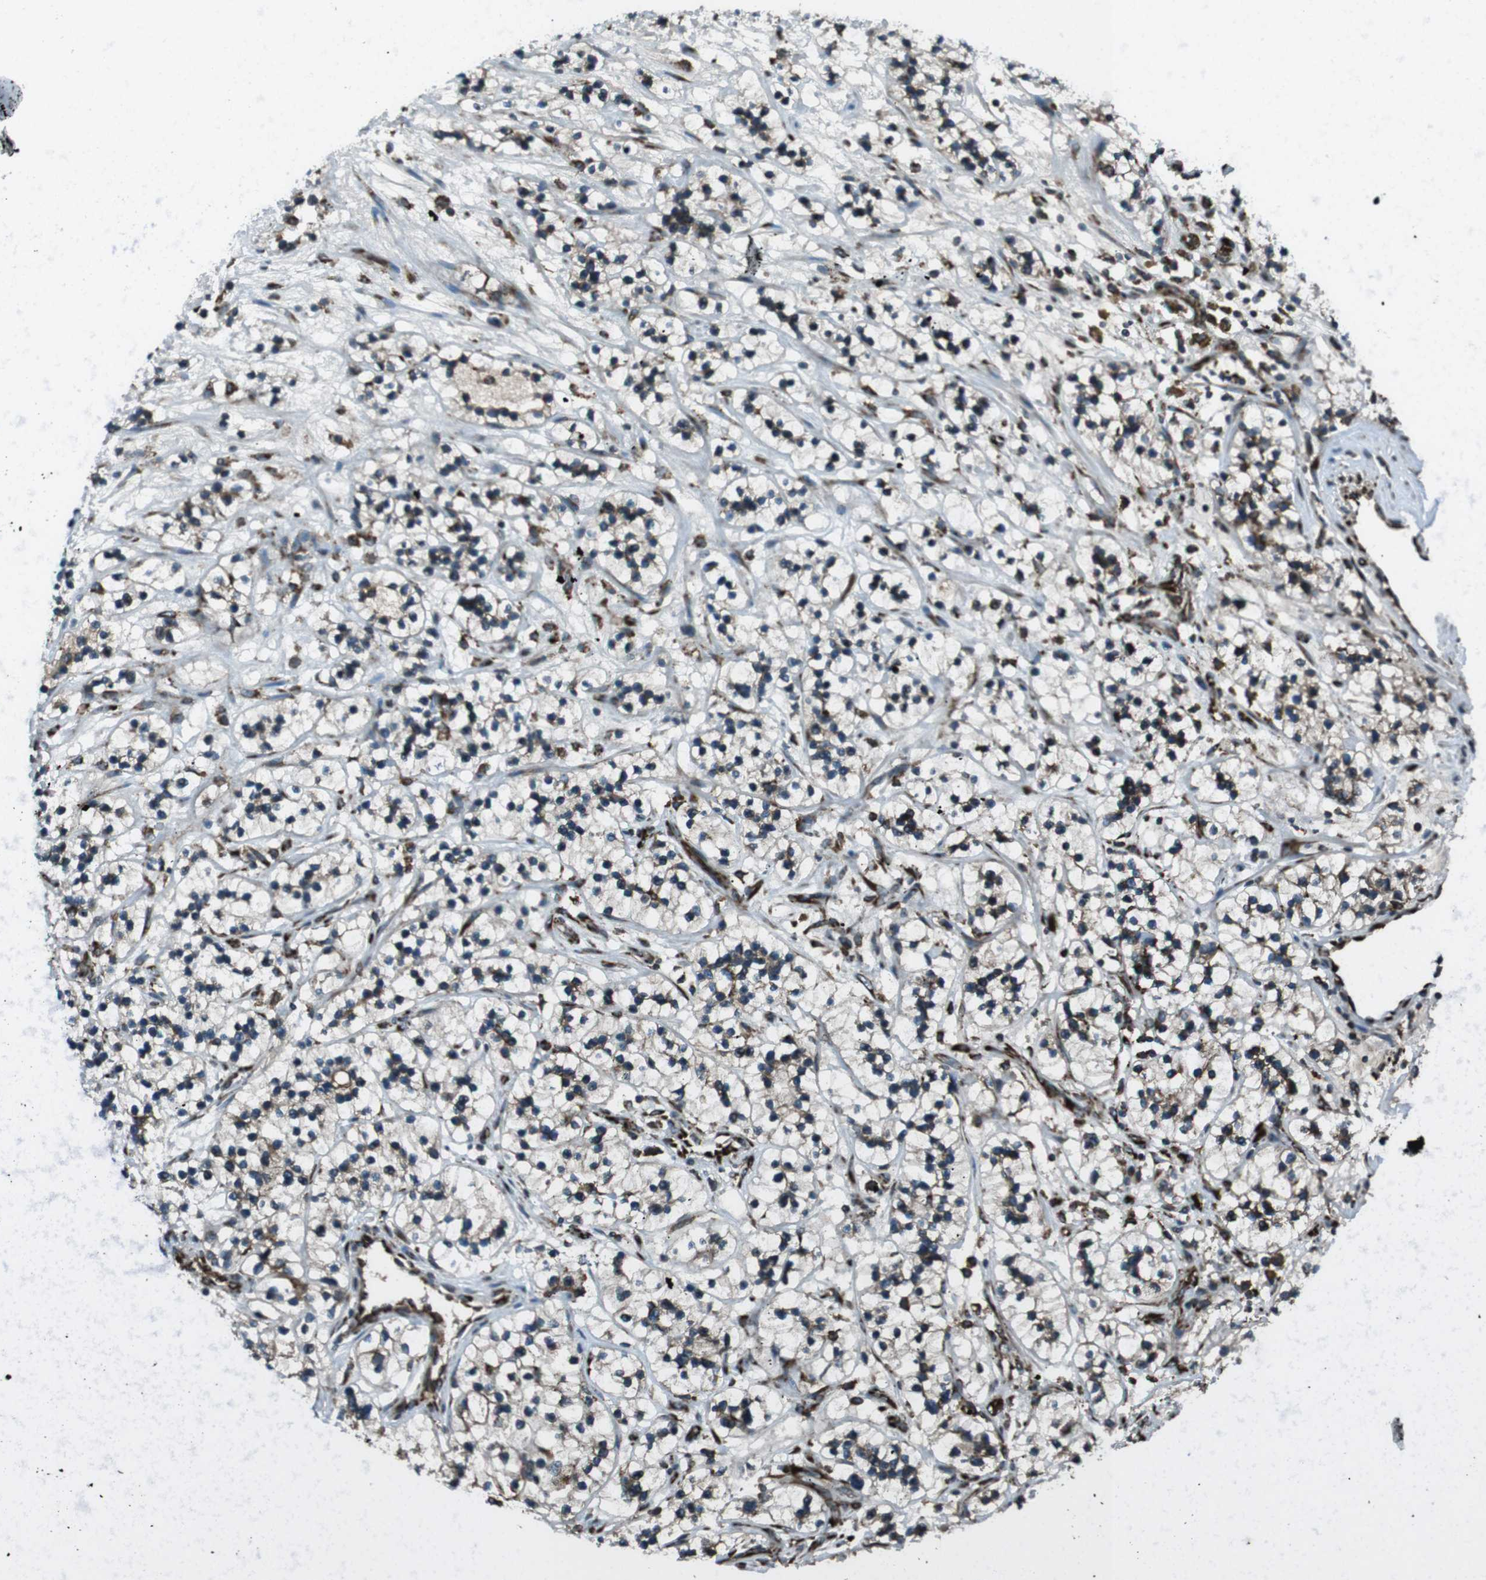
{"staining": {"intensity": "moderate", "quantity": "<25%", "location": "cytoplasmic/membranous"}, "tissue": "renal cancer", "cell_type": "Tumor cells", "image_type": "cancer", "snomed": [{"axis": "morphology", "description": "Adenocarcinoma, NOS"}, {"axis": "topography", "description": "Kidney"}], "caption": "There is low levels of moderate cytoplasmic/membranous expression in tumor cells of renal cancer (adenocarcinoma), as demonstrated by immunohistochemical staining (brown color).", "gene": "KTN1", "patient": {"sex": "female", "age": 57}}